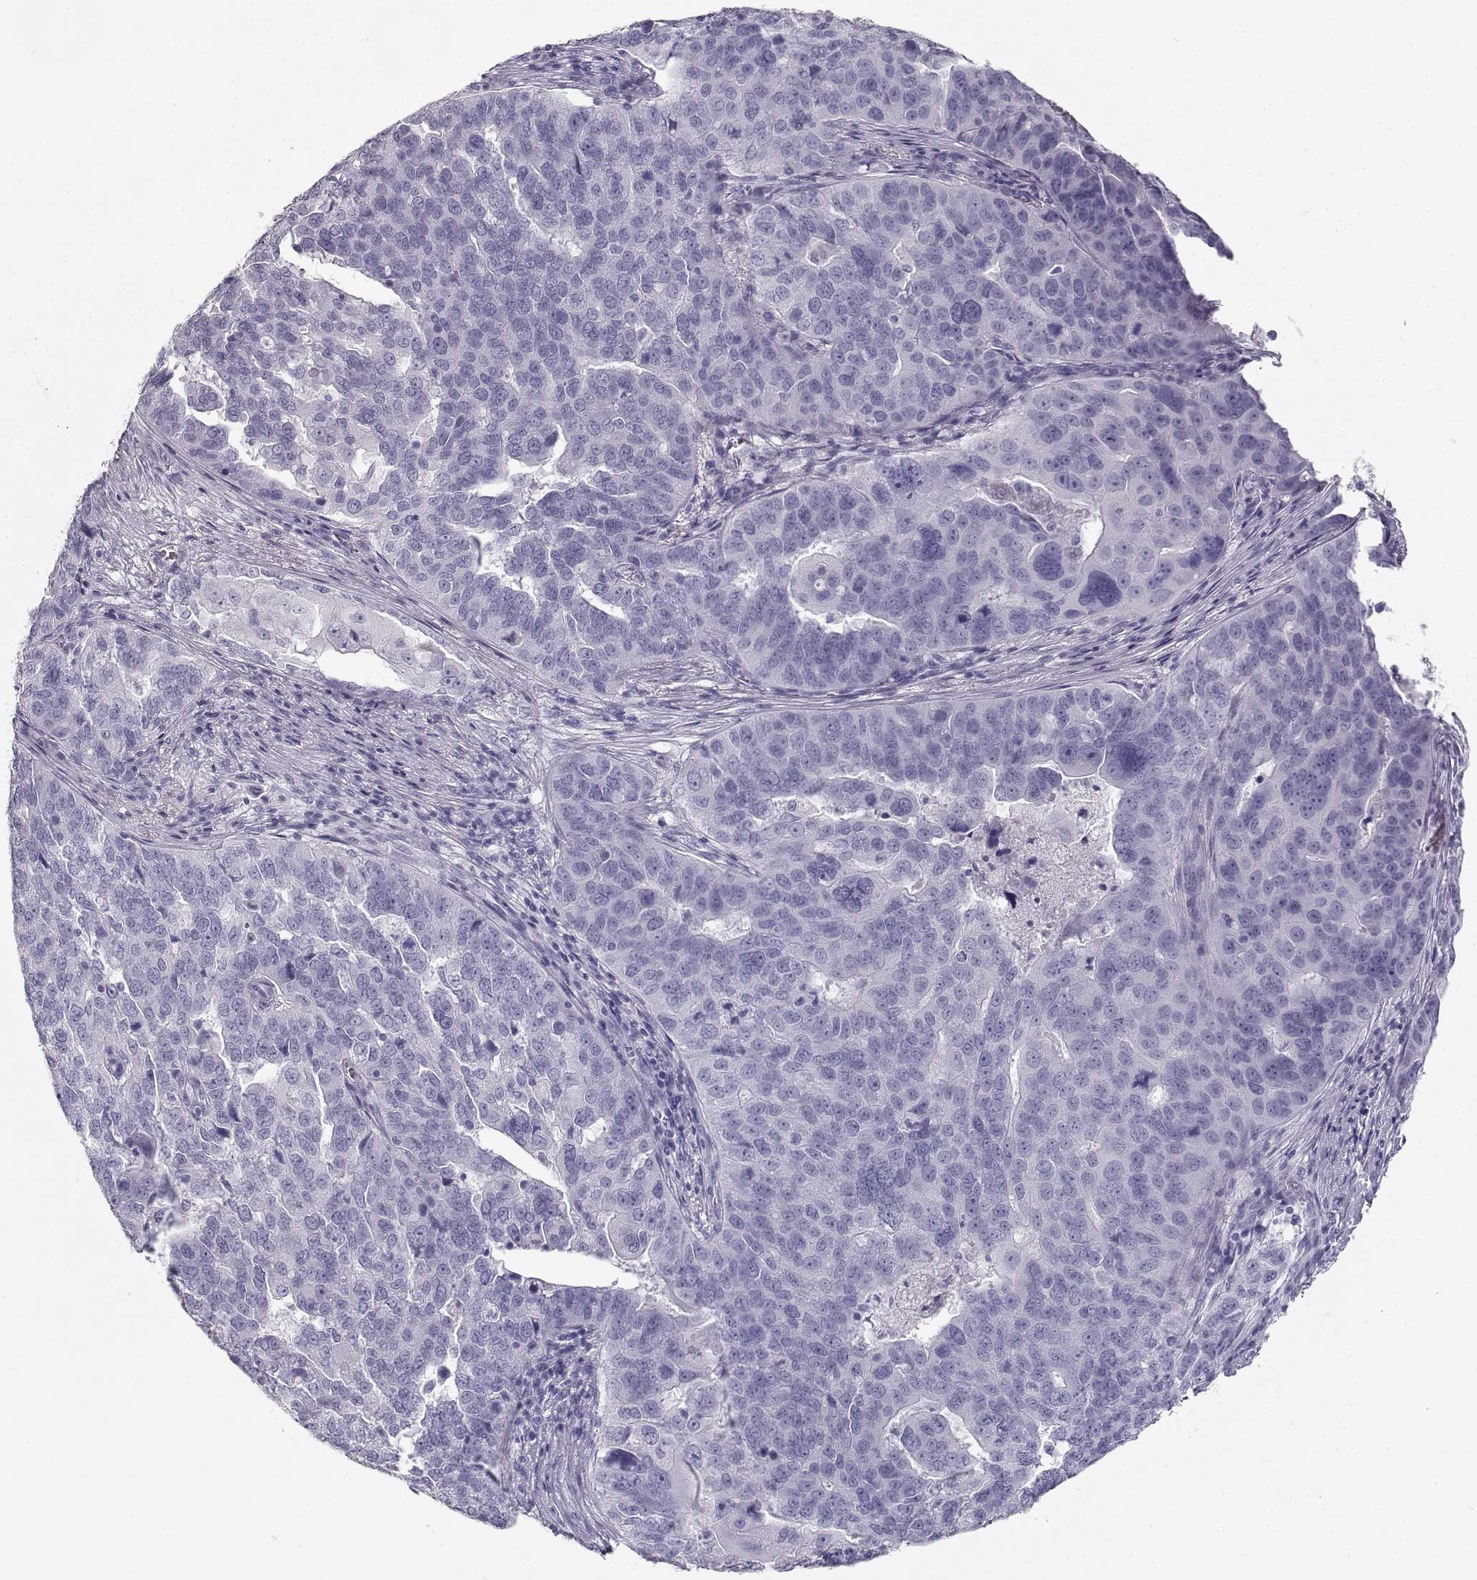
{"staining": {"intensity": "negative", "quantity": "none", "location": "none"}, "tissue": "ovarian cancer", "cell_type": "Tumor cells", "image_type": "cancer", "snomed": [{"axis": "morphology", "description": "Carcinoma, endometroid"}, {"axis": "topography", "description": "Soft tissue"}, {"axis": "topography", "description": "Ovary"}], "caption": "IHC histopathology image of neoplastic tissue: human ovarian cancer stained with DAB displays no significant protein expression in tumor cells. Nuclei are stained in blue.", "gene": "TKTL1", "patient": {"sex": "female", "age": 52}}